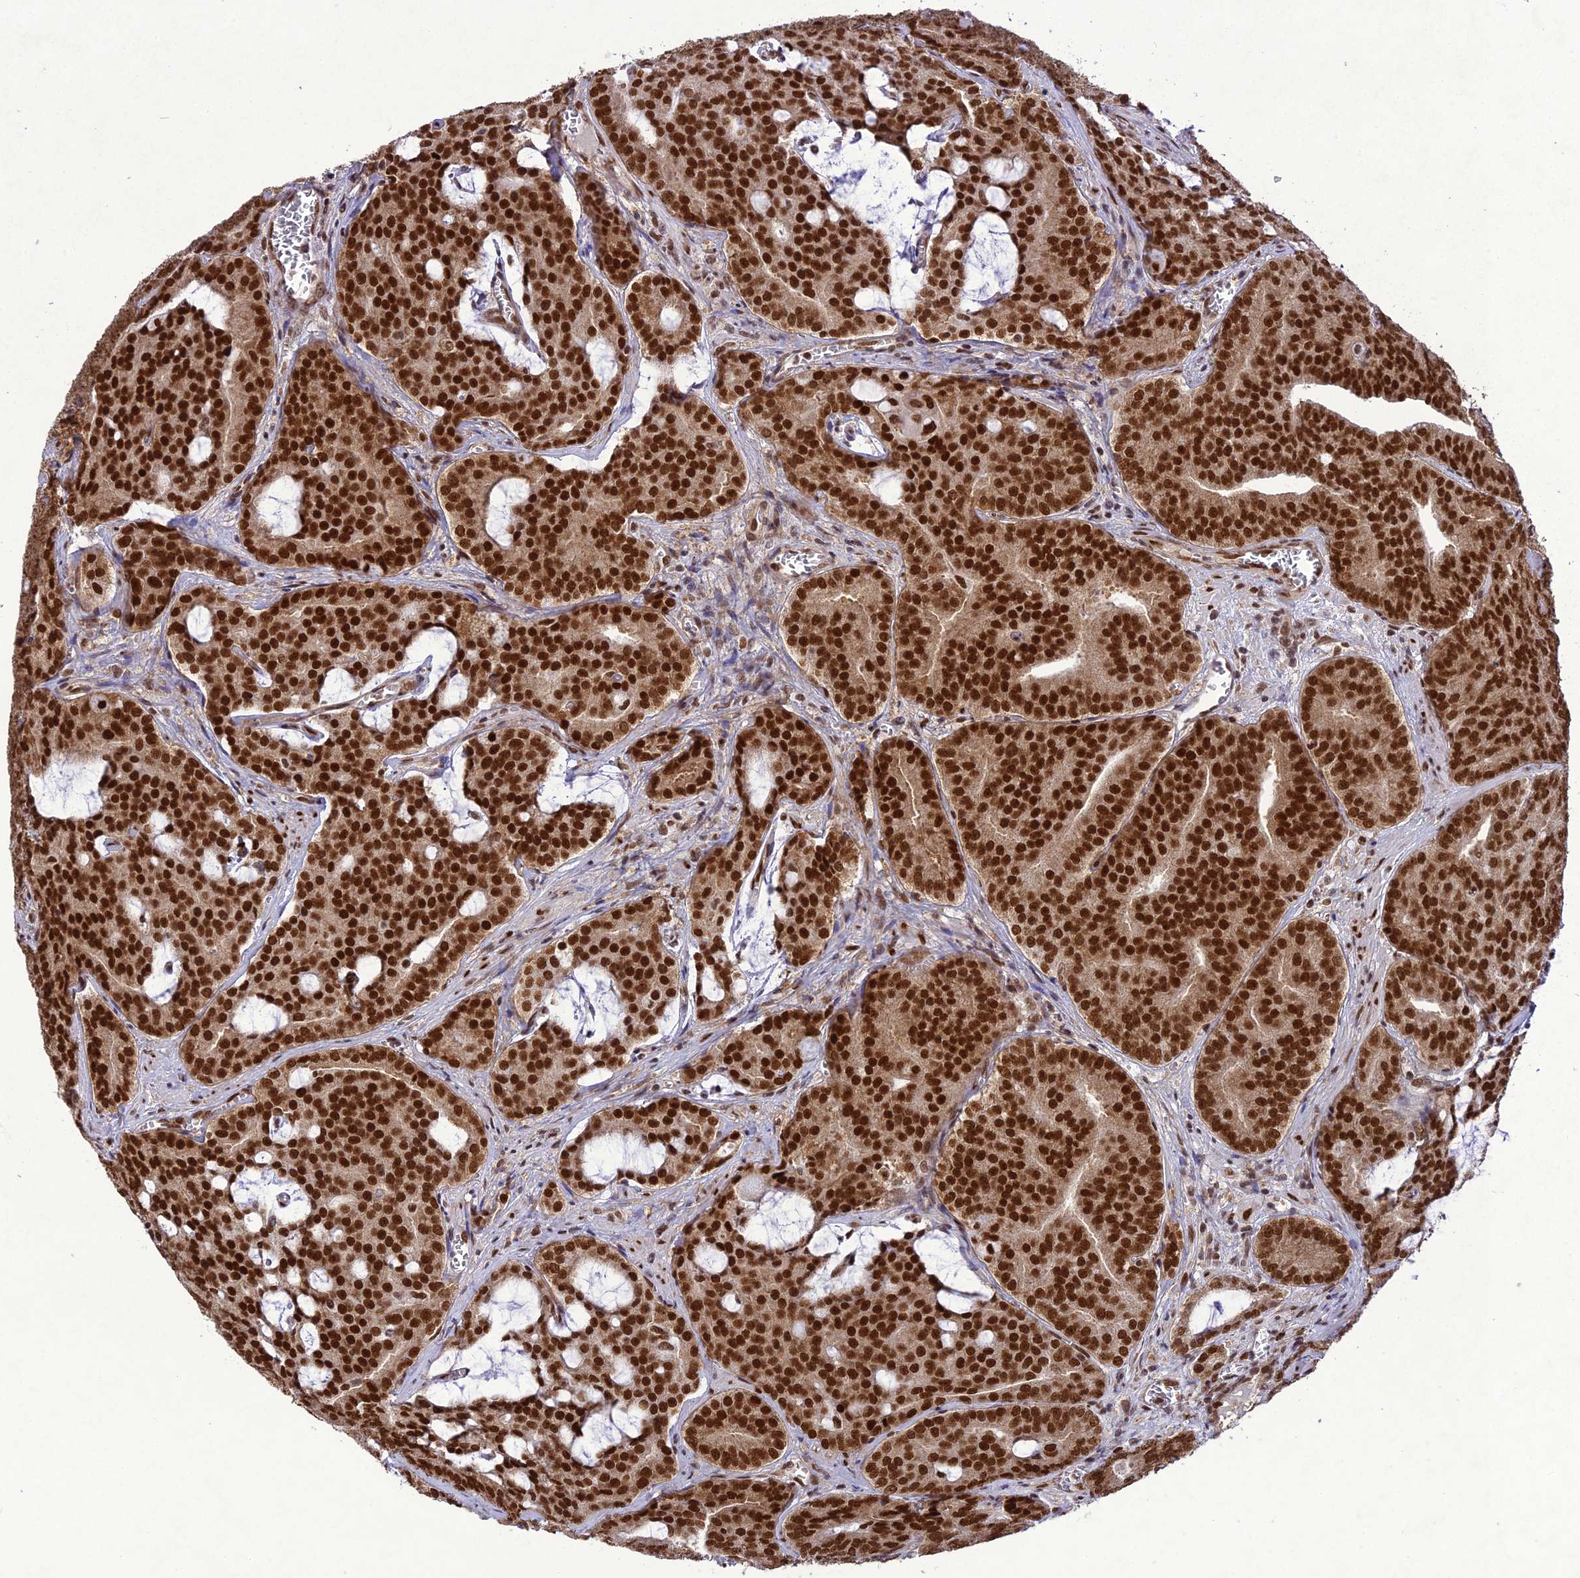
{"staining": {"intensity": "strong", "quantity": ">75%", "location": "nuclear"}, "tissue": "prostate cancer", "cell_type": "Tumor cells", "image_type": "cancer", "snomed": [{"axis": "morphology", "description": "Adenocarcinoma, High grade"}, {"axis": "topography", "description": "Prostate"}], "caption": "Brown immunohistochemical staining in adenocarcinoma (high-grade) (prostate) displays strong nuclear expression in about >75% of tumor cells.", "gene": "DDX1", "patient": {"sex": "male", "age": 55}}